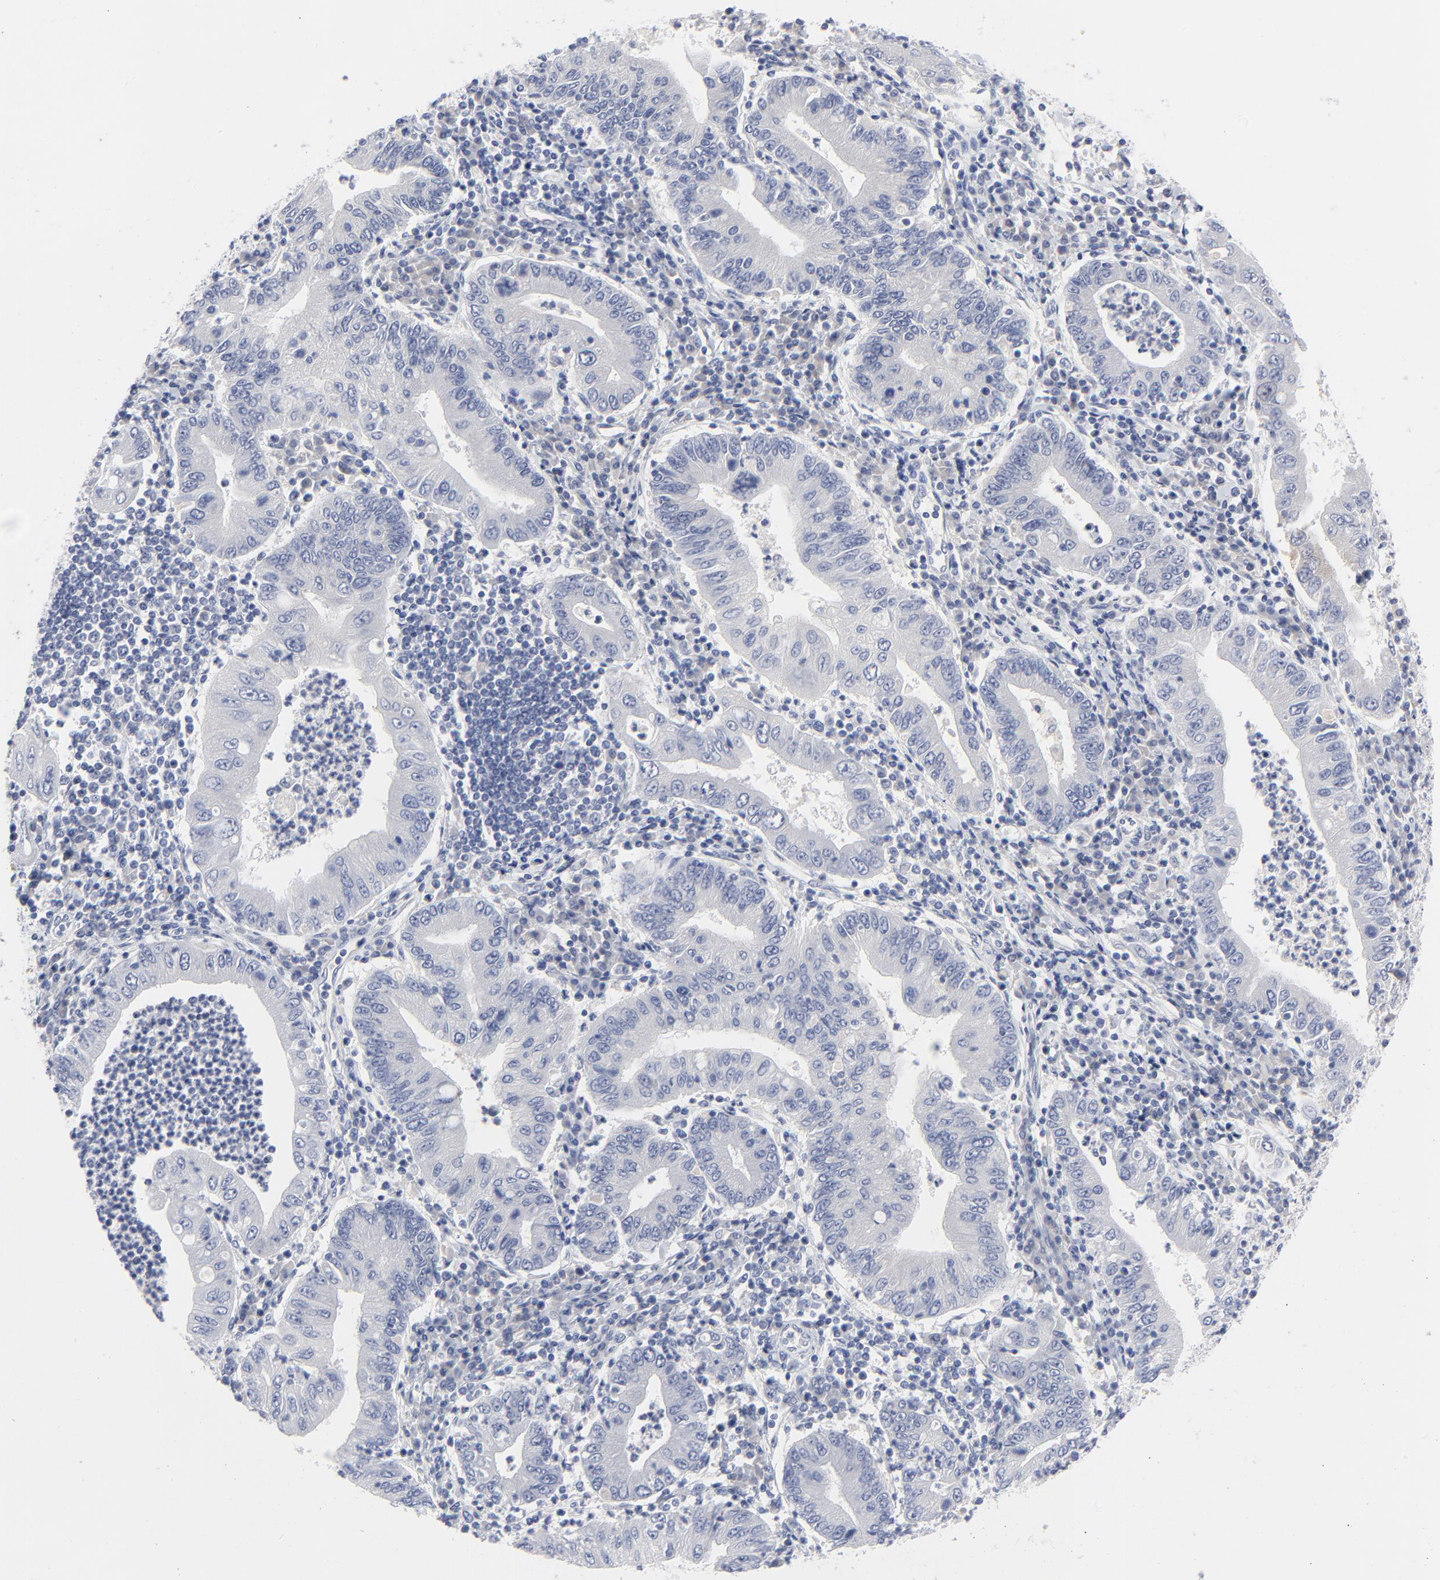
{"staining": {"intensity": "negative", "quantity": "none", "location": "none"}, "tissue": "stomach cancer", "cell_type": "Tumor cells", "image_type": "cancer", "snomed": [{"axis": "morphology", "description": "Normal tissue, NOS"}, {"axis": "morphology", "description": "Adenocarcinoma, NOS"}, {"axis": "topography", "description": "Esophagus"}, {"axis": "topography", "description": "Stomach, upper"}, {"axis": "topography", "description": "Peripheral nerve tissue"}], "caption": "High power microscopy image of an immunohistochemistry micrograph of stomach cancer, revealing no significant staining in tumor cells.", "gene": "CLEC4G", "patient": {"sex": "male", "age": 62}}